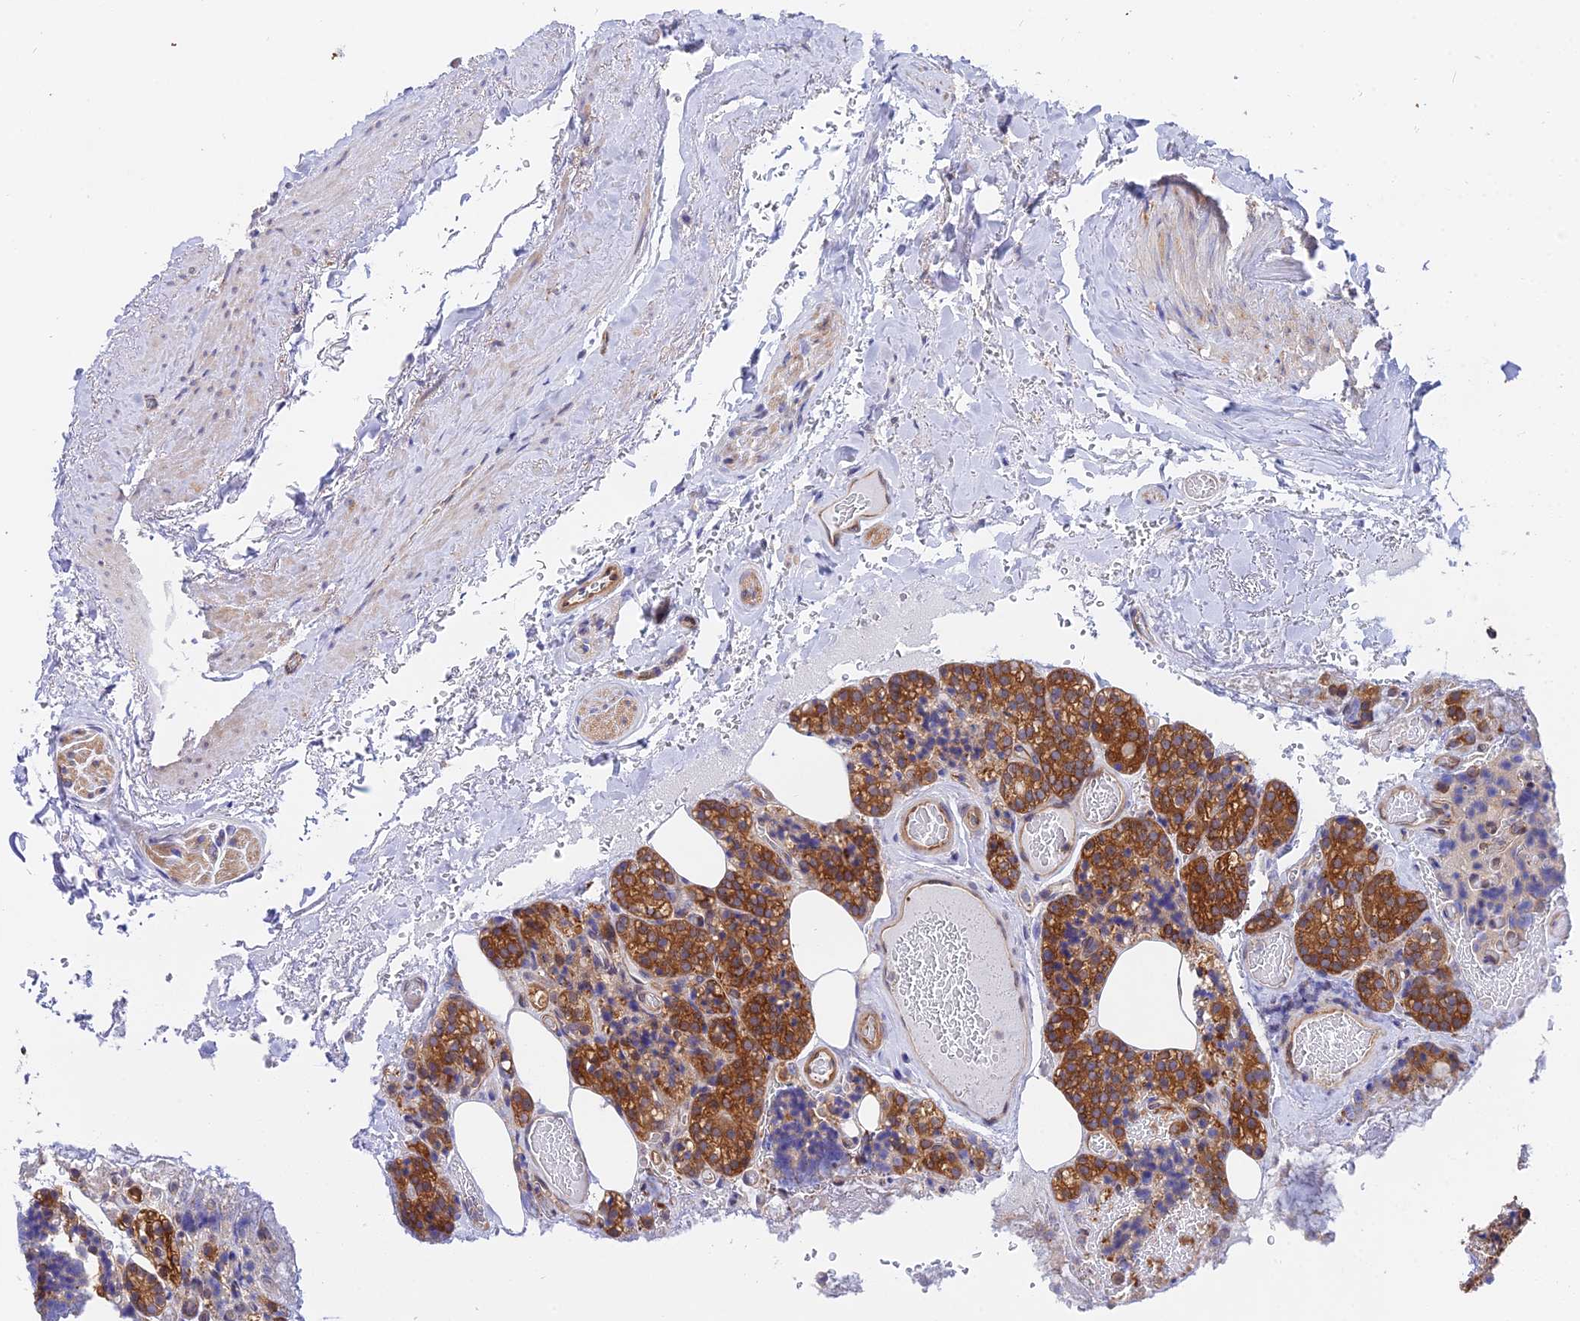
{"staining": {"intensity": "strong", "quantity": ">75%", "location": "cytoplasmic/membranous"}, "tissue": "parathyroid gland", "cell_type": "Glandular cells", "image_type": "normal", "snomed": [{"axis": "morphology", "description": "Normal tissue, NOS"}, {"axis": "topography", "description": "Parathyroid gland"}], "caption": "About >75% of glandular cells in normal human parathyroid gland show strong cytoplasmic/membranous protein staining as visualized by brown immunohistochemical staining.", "gene": "PPP2R2A", "patient": {"sex": "male", "age": 87}}